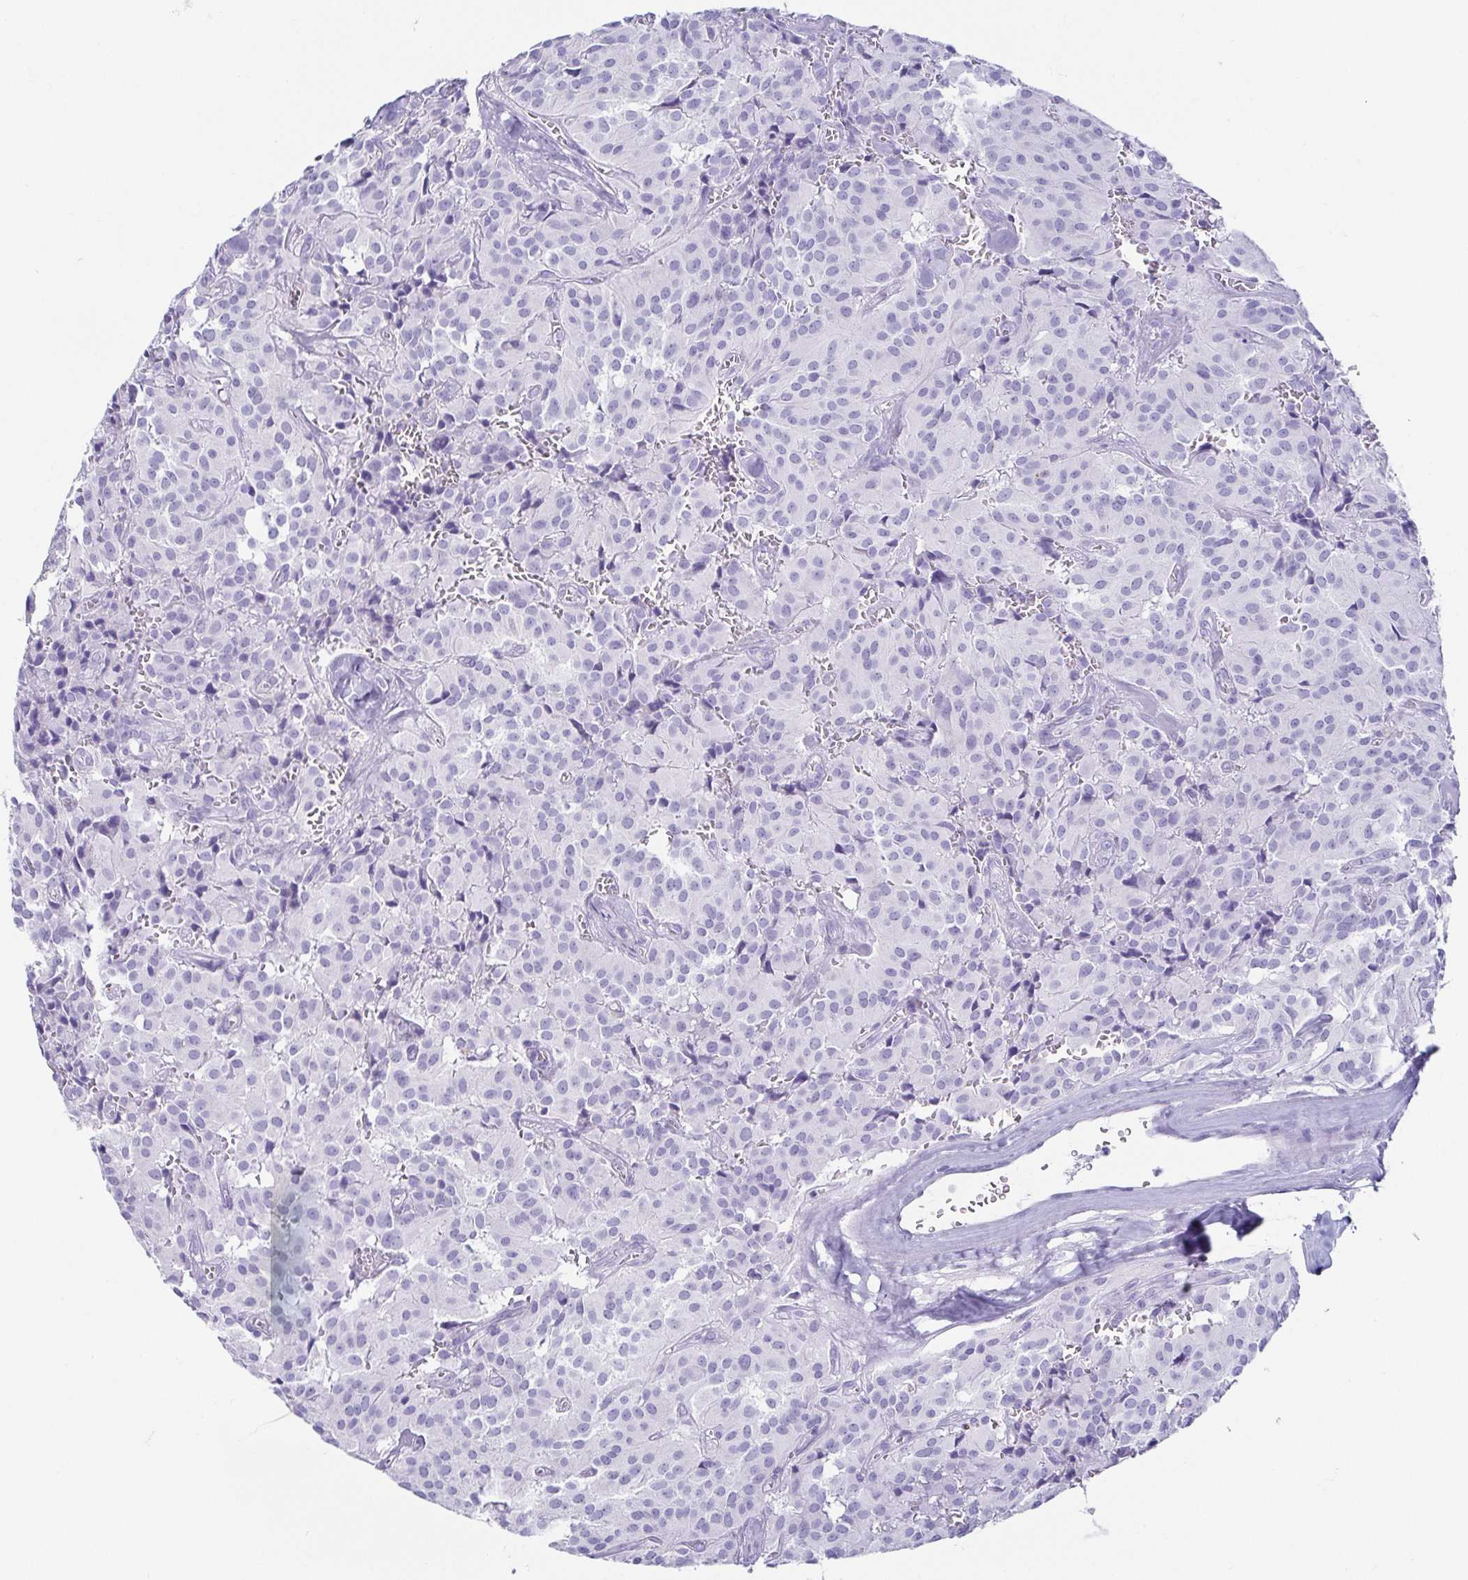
{"staining": {"intensity": "negative", "quantity": "none", "location": "none"}, "tissue": "glioma", "cell_type": "Tumor cells", "image_type": "cancer", "snomed": [{"axis": "morphology", "description": "Glioma, malignant, Low grade"}, {"axis": "topography", "description": "Brain"}], "caption": "The image exhibits no staining of tumor cells in malignant glioma (low-grade).", "gene": "CD164L2", "patient": {"sex": "male", "age": 42}}